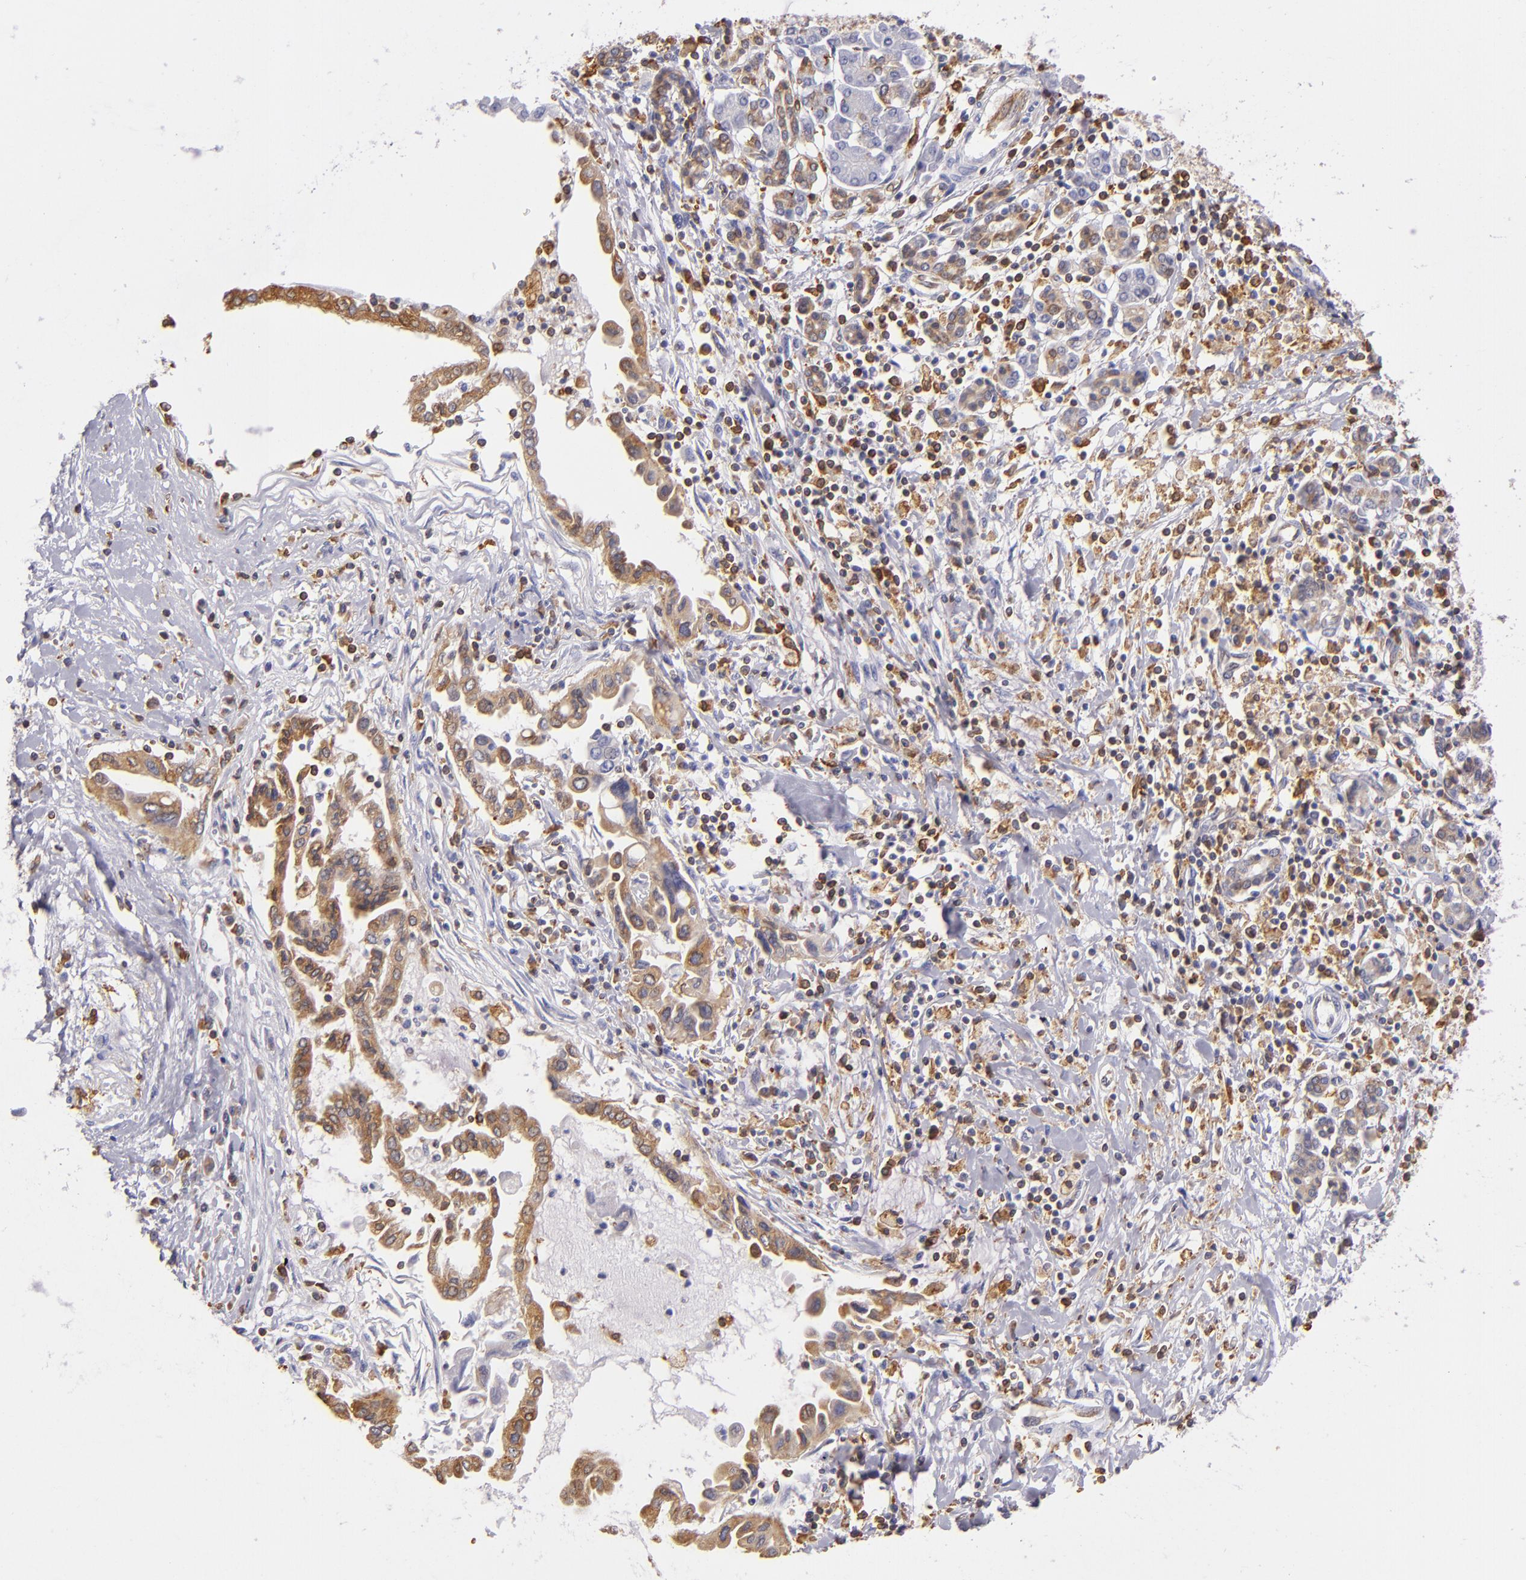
{"staining": {"intensity": "moderate", "quantity": "<25%", "location": "cytoplasmic/membranous"}, "tissue": "pancreatic cancer", "cell_type": "Tumor cells", "image_type": "cancer", "snomed": [{"axis": "morphology", "description": "Adenocarcinoma, NOS"}, {"axis": "topography", "description": "Pancreas"}], "caption": "Tumor cells show low levels of moderate cytoplasmic/membranous expression in about <25% of cells in human pancreatic cancer.", "gene": "CD74", "patient": {"sex": "female", "age": 57}}